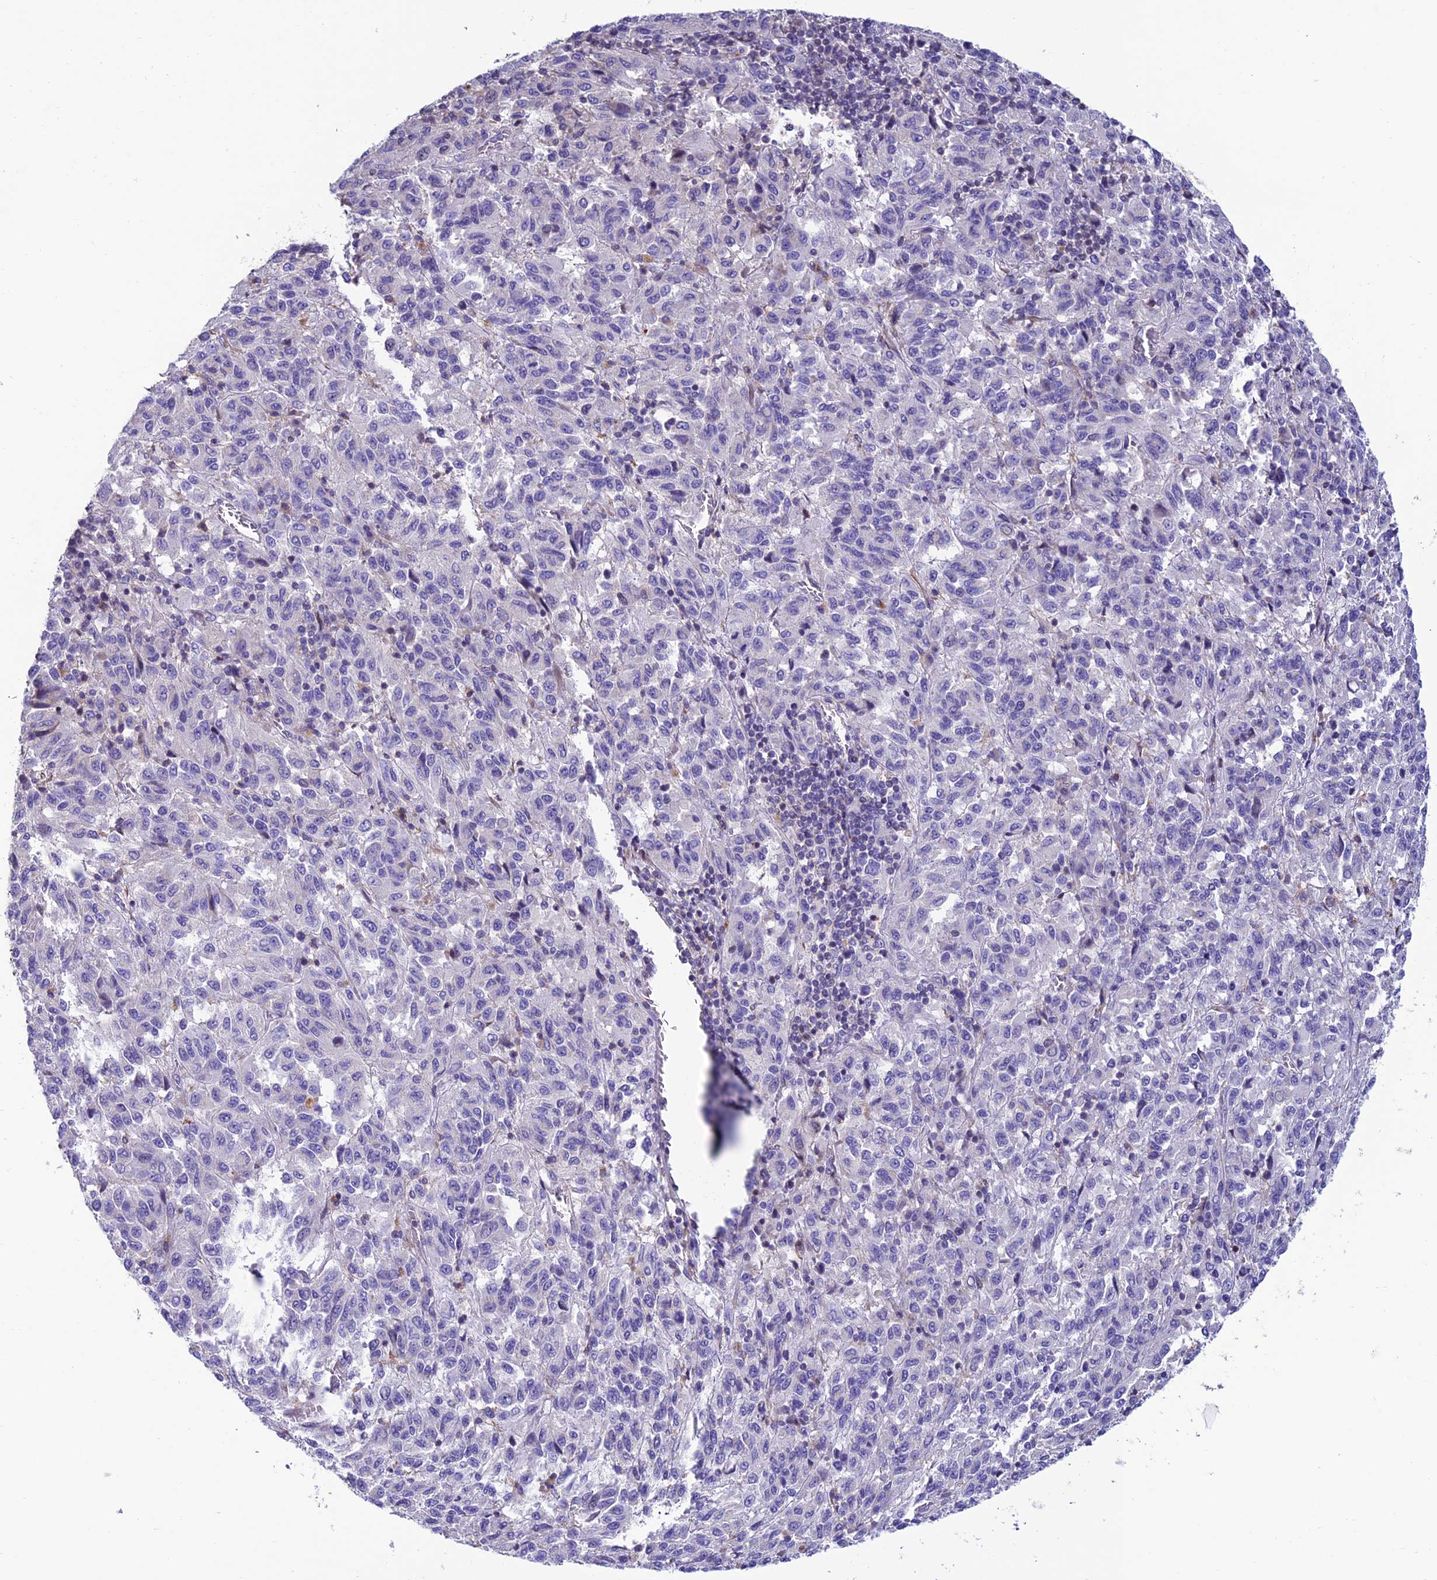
{"staining": {"intensity": "negative", "quantity": "none", "location": "none"}, "tissue": "melanoma", "cell_type": "Tumor cells", "image_type": "cancer", "snomed": [{"axis": "morphology", "description": "Malignant melanoma, Metastatic site"}, {"axis": "topography", "description": "Lung"}], "caption": "Malignant melanoma (metastatic site) was stained to show a protein in brown. There is no significant expression in tumor cells.", "gene": "FAM178B", "patient": {"sex": "male", "age": 64}}